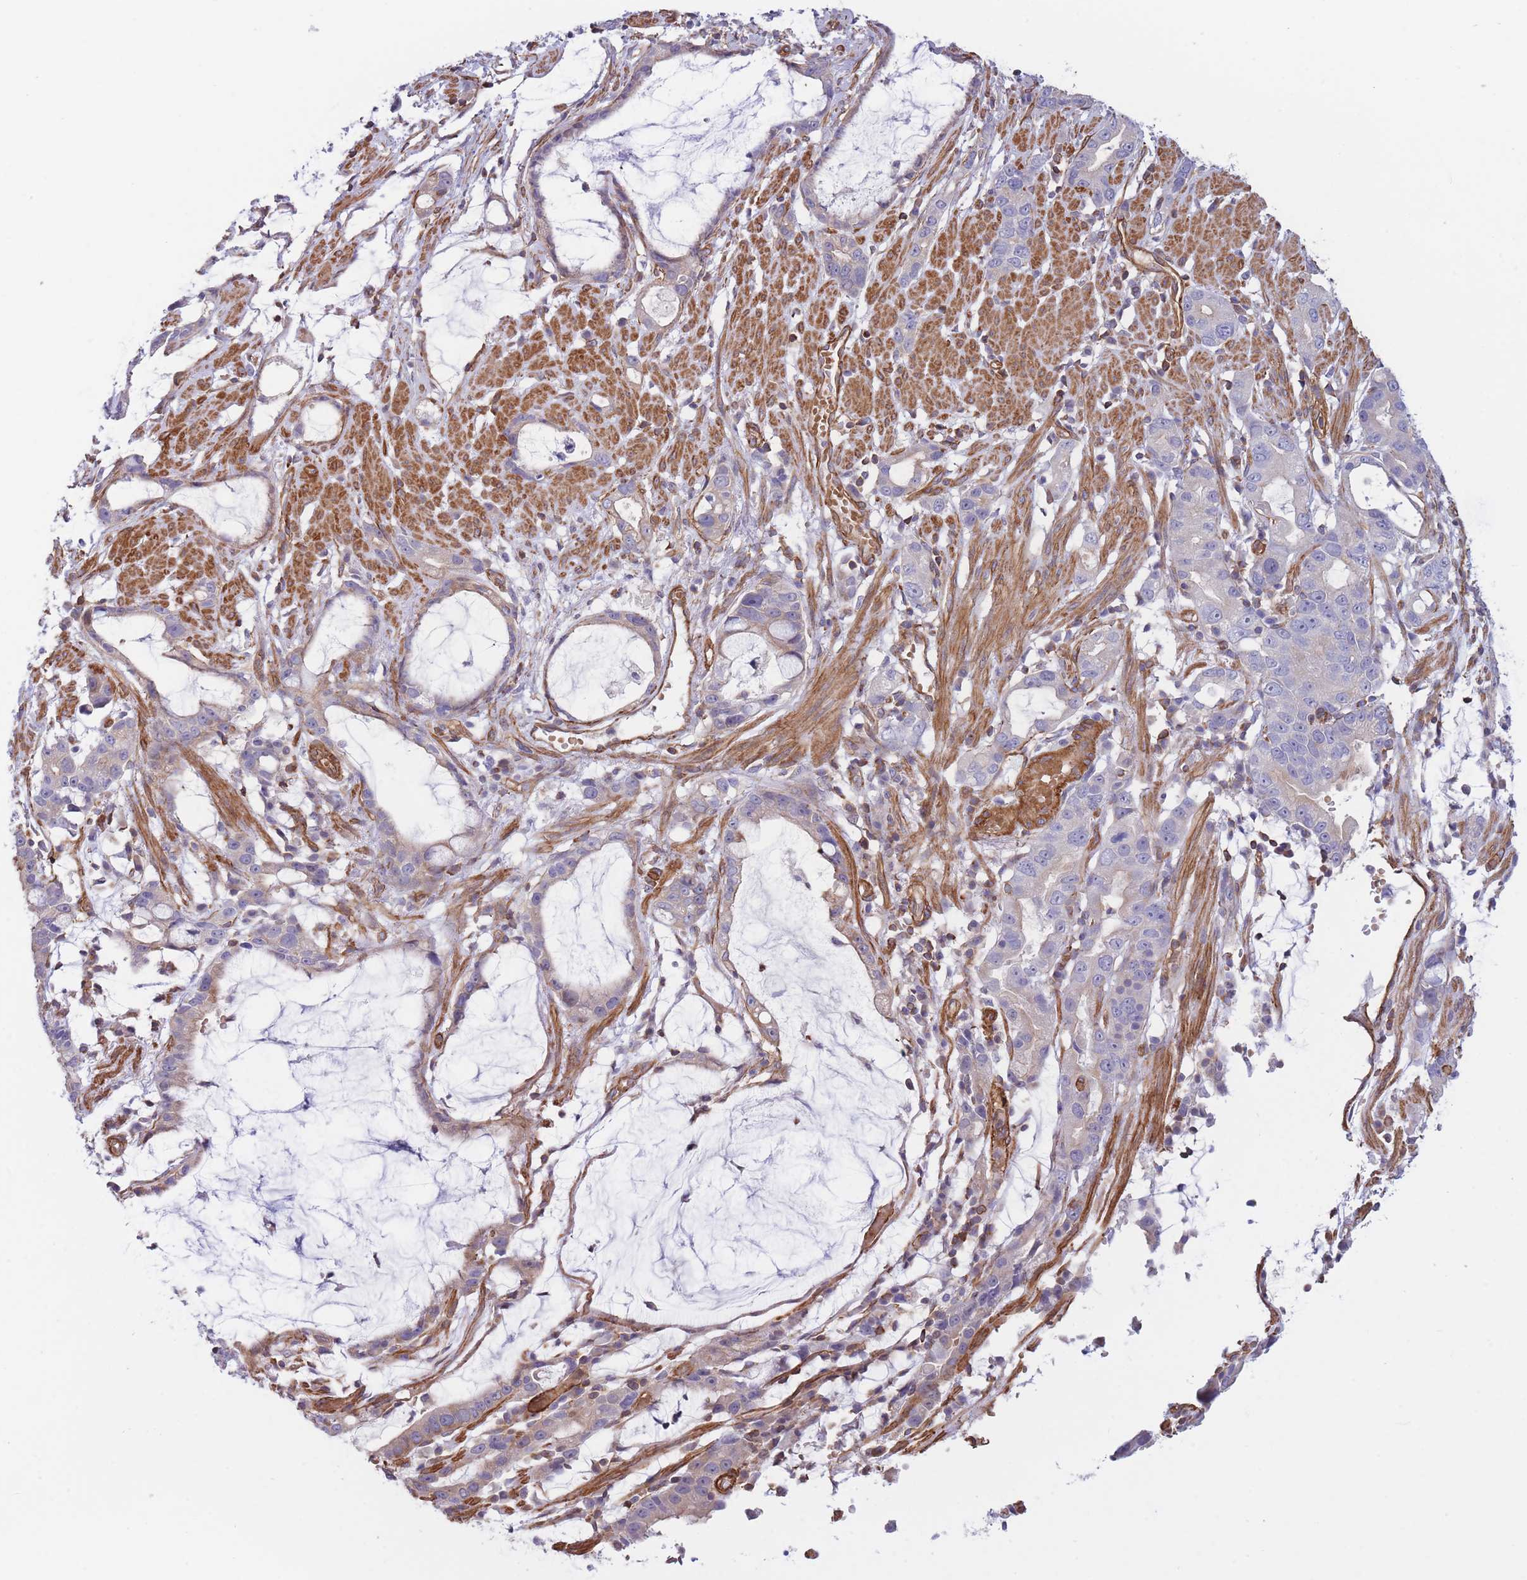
{"staining": {"intensity": "moderate", "quantity": "<25%", "location": "cytoplasmic/membranous"}, "tissue": "stomach cancer", "cell_type": "Tumor cells", "image_type": "cancer", "snomed": [{"axis": "morphology", "description": "Adenocarcinoma, NOS"}, {"axis": "topography", "description": "Stomach"}], "caption": "A micrograph showing moderate cytoplasmic/membranous staining in approximately <25% of tumor cells in stomach cancer, as visualized by brown immunohistochemical staining.", "gene": "CDC25B", "patient": {"sex": "male", "age": 55}}